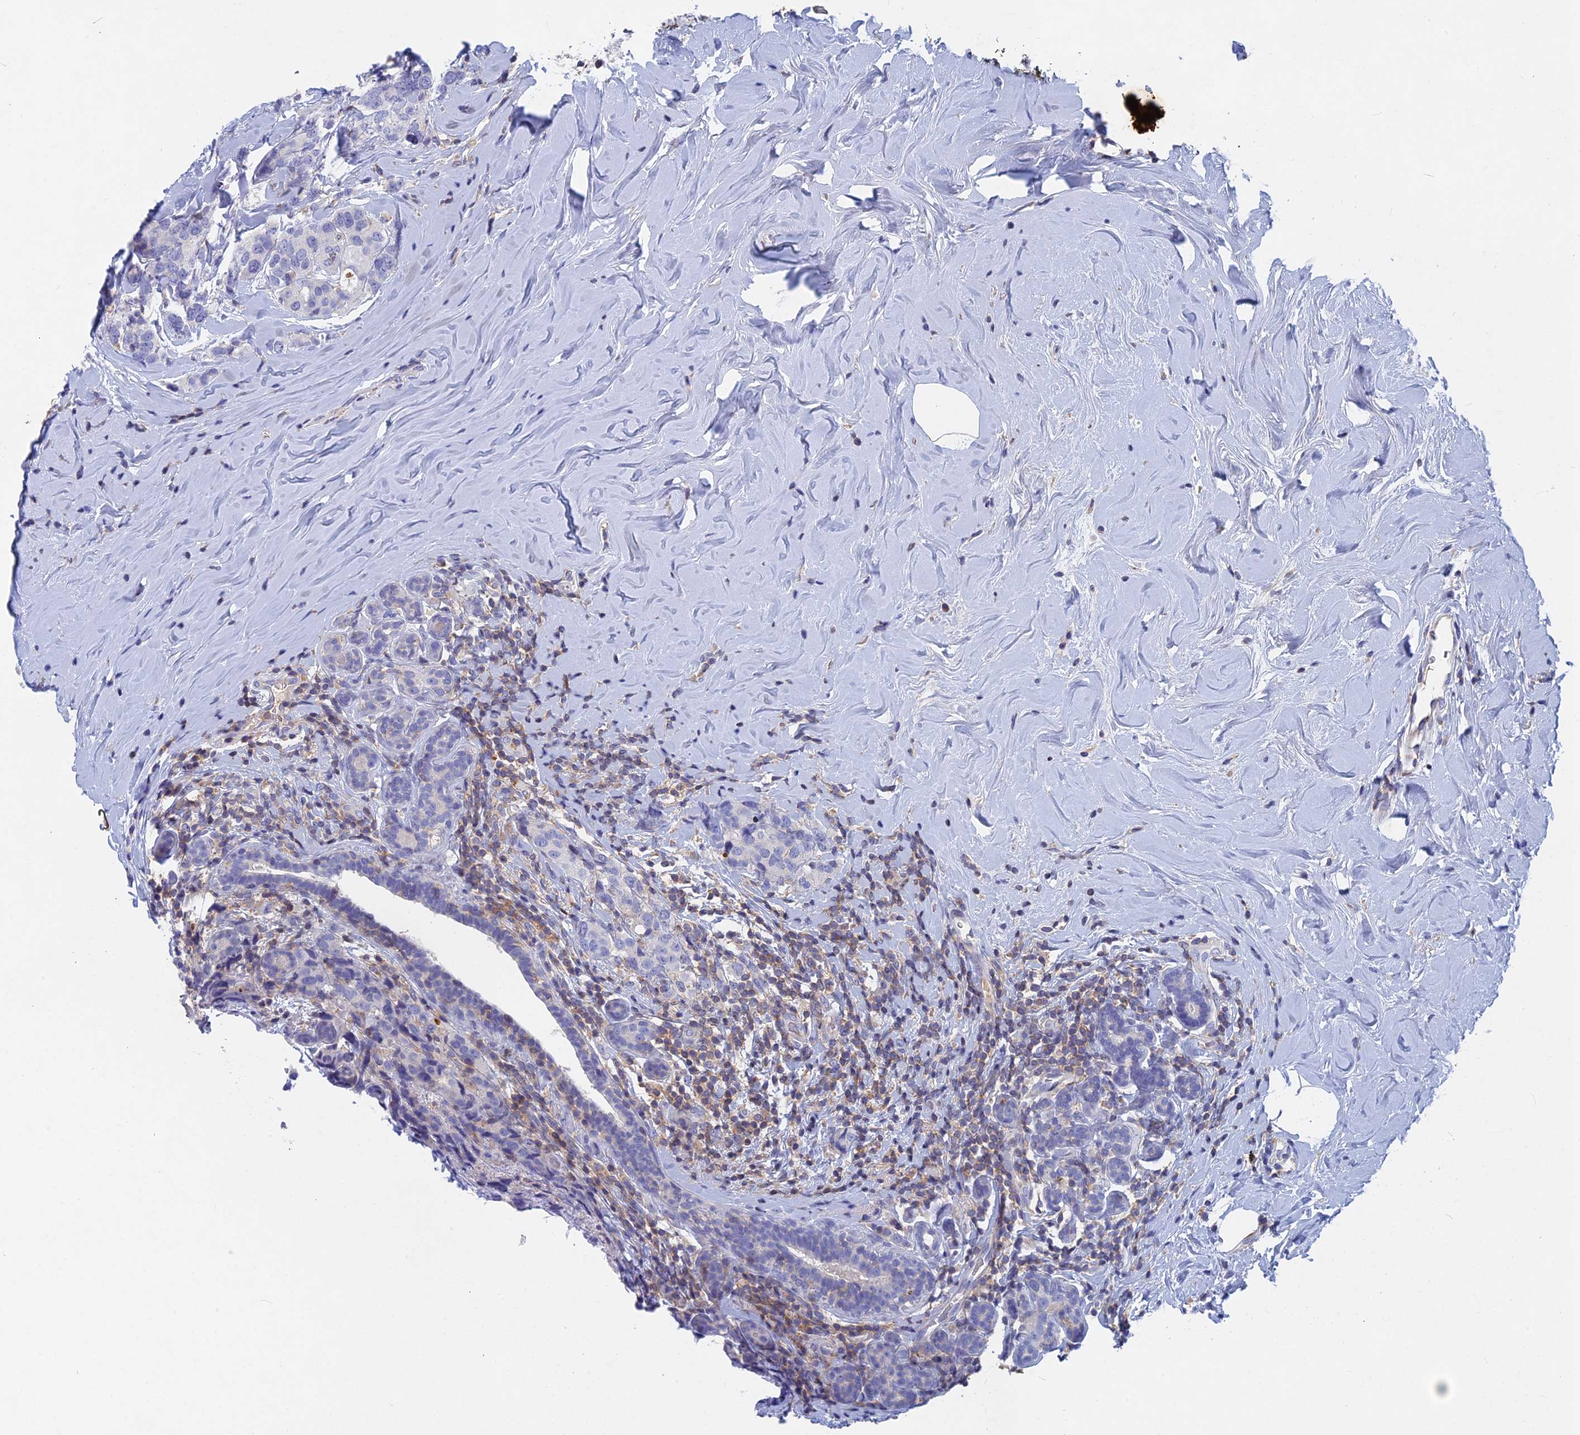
{"staining": {"intensity": "negative", "quantity": "none", "location": "none"}, "tissue": "breast cancer", "cell_type": "Tumor cells", "image_type": "cancer", "snomed": [{"axis": "morphology", "description": "Lobular carcinoma"}, {"axis": "topography", "description": "Breast"}], "caption": "Human breast cancer (lobular carcinoma) stained for a protein using immunohistochemistry (IHC) exhibits no expression in tumor cells.", "gene": "ACP7", "patient": {"sex": "female", "age": 59}}